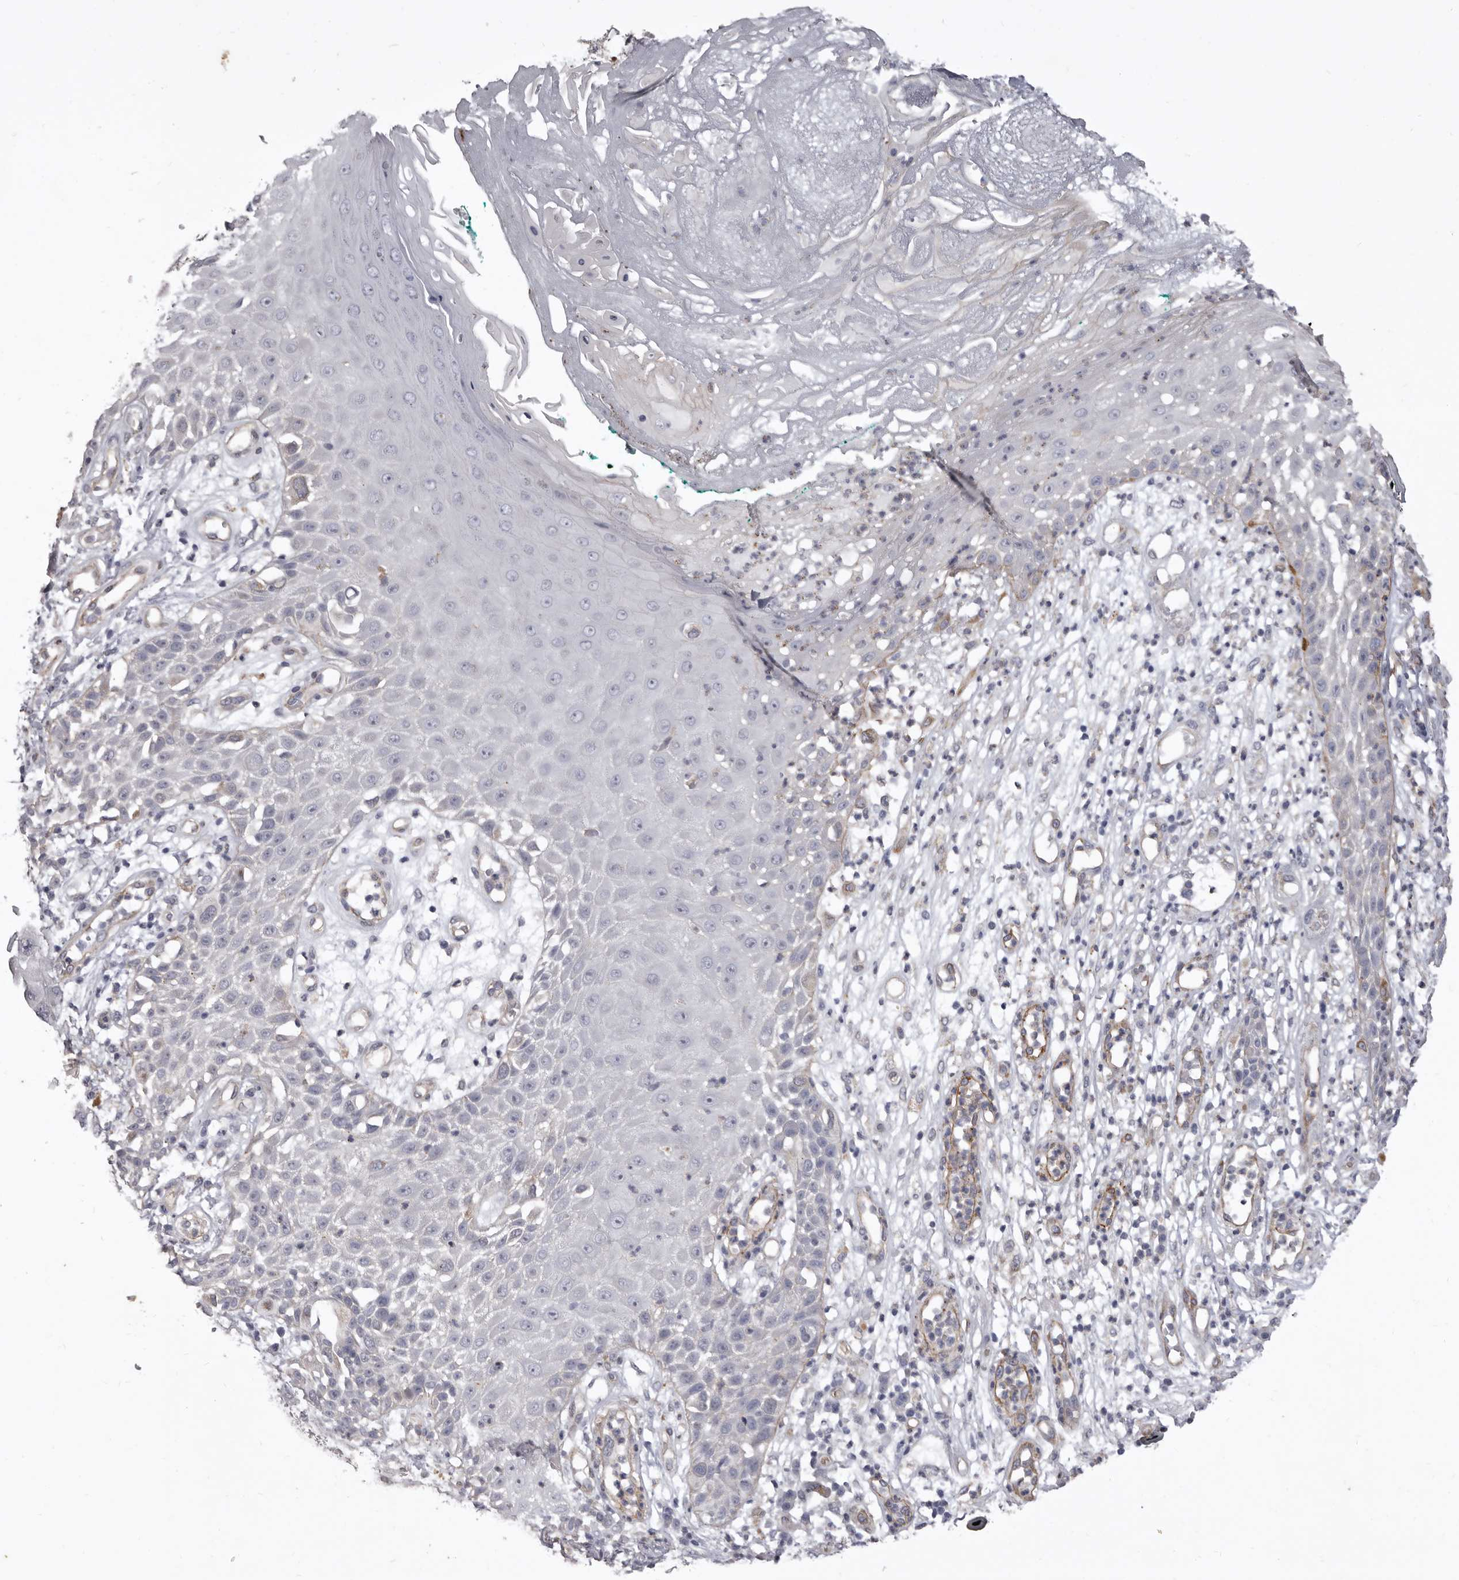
{"staining": {"intensity": "weak", "quantity": "<25%", "location": "cytoplasmic/membranous"}, "tissue": "melanoma", "cell_type": "Tumor cells", "image_type": "cancer", "snomed": [{"axis": "morphology", "description": "Malignant melanoma, NOS"}, {"axis": "topography", "description": "Skin"}], "caption": "There is no significant expression in tumor cells of malignant melanoma.", "gene": "P2RX6", "patient": {"sex": "female", "age": 81}}